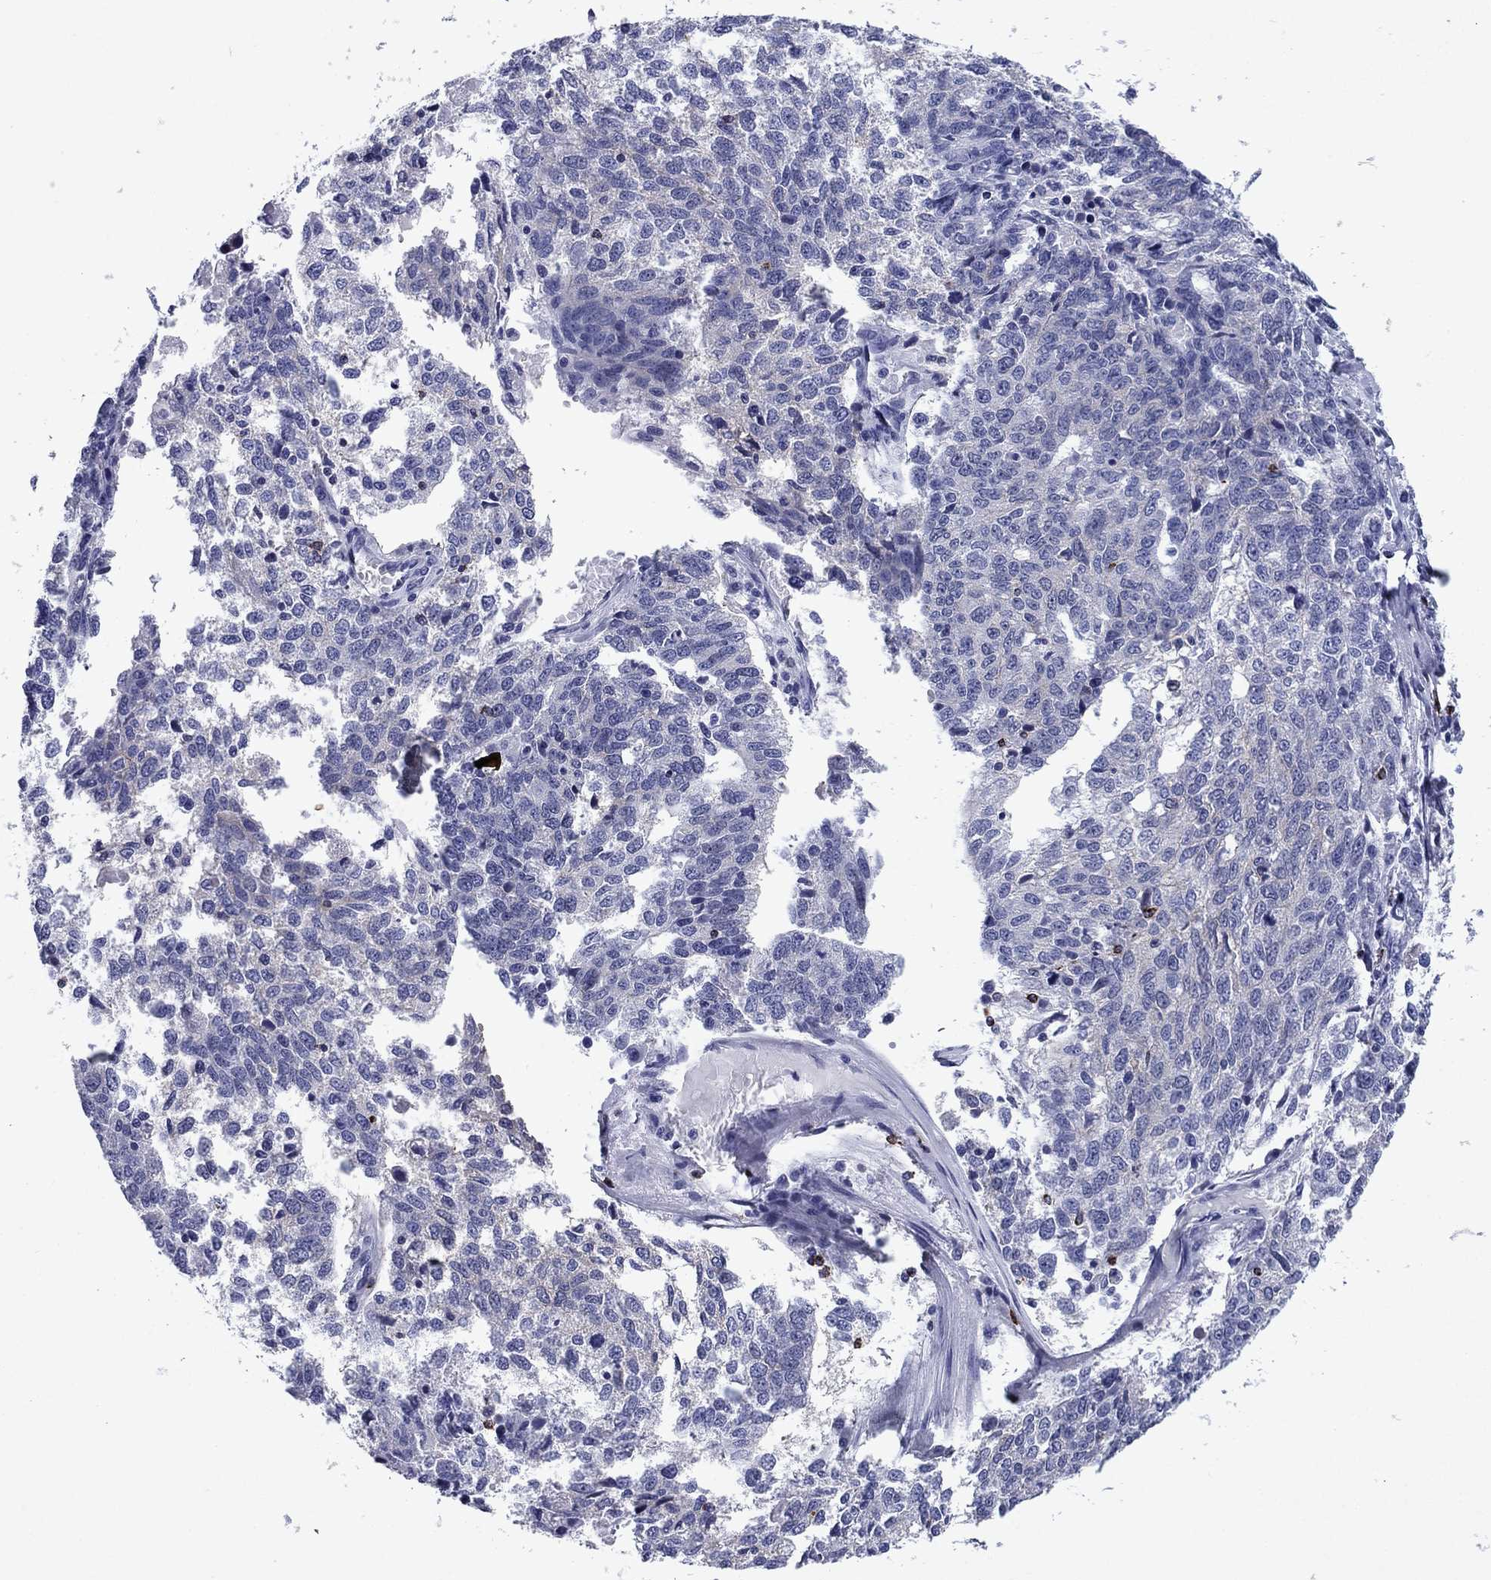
{"staining": {"intensity": "negative", "quantity": "none", "location": "none"}, "tissue": "ovarian cancer", "cell_type": "Tumor cells", "image_type": "cancer", "snomed": [{"axis": "morphology", "description": "Cystadenocarcinoma, serous, NOS"}, {"axis": "topography", "description": "Ovary"}], "caption": "Tumor cells are negative for brown protein staining in ovarian cancer (serous cystadenocarcinoma). (DAB (3,3'-diaminobenzidine) IHC with hematoxylin counter stain).", "gene": "GZMK", "patient": {"sex": "female", "age": 71}}